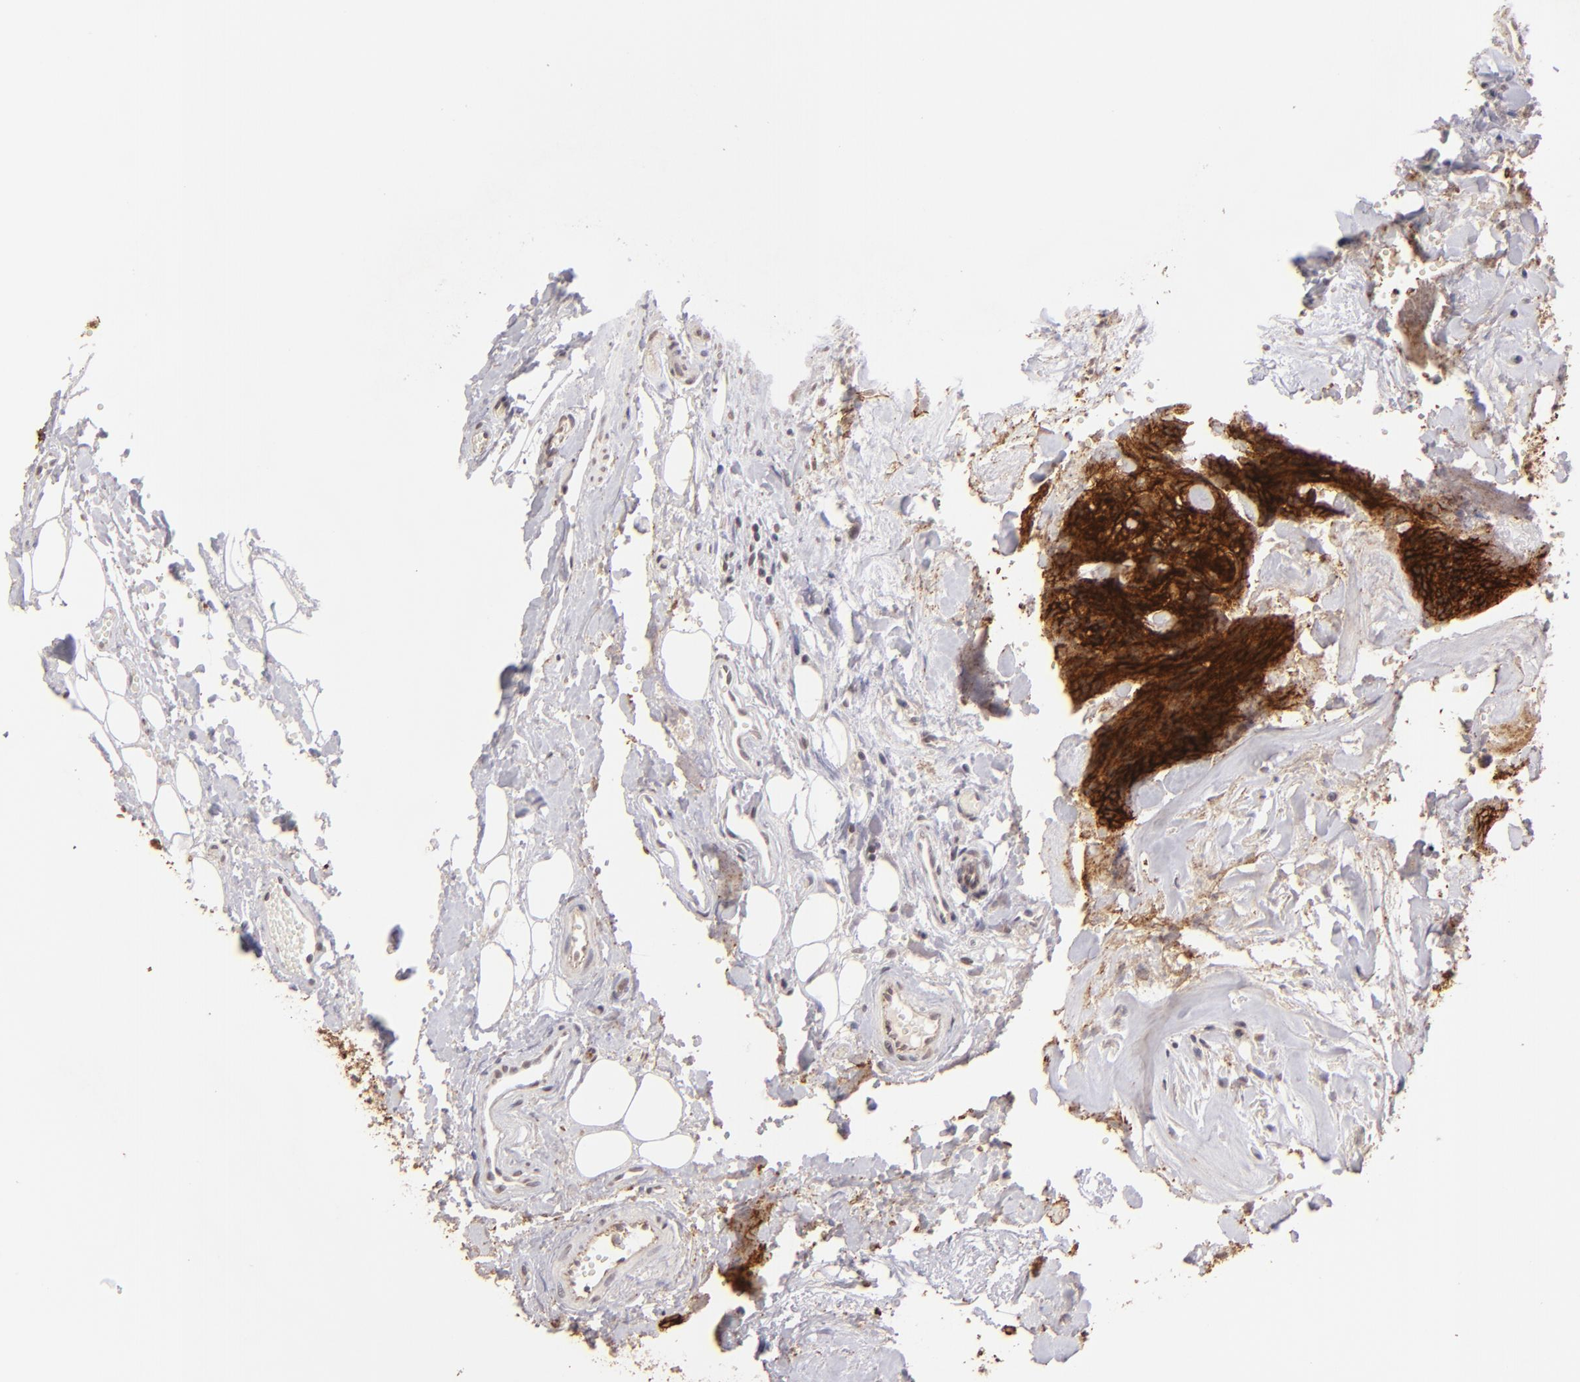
{"staining": {"intensity": "strong", "quantity": ">75%", "location": "cytoplasmic/membranous"}, "tissue": "head and neck cancer", "cell_type": "Tumor cells", "image_type": "cancer", "snomed": [{"axis": "morphology", "description": "Squamous cell carcinoma, NOS"}, {"axis": "topography", "description": "Salivary gland"}, {"axis": "topography", "description": "Head-Neck"}], "caption": "There is high levels of strong cytoplasmic/membranous staining in tumor cells of head and neck cancer, as demonstrated by immunohistochemical staining (brown color).", "gene": "CLDN1", "patient": {"sex": "male", "age": 70}}